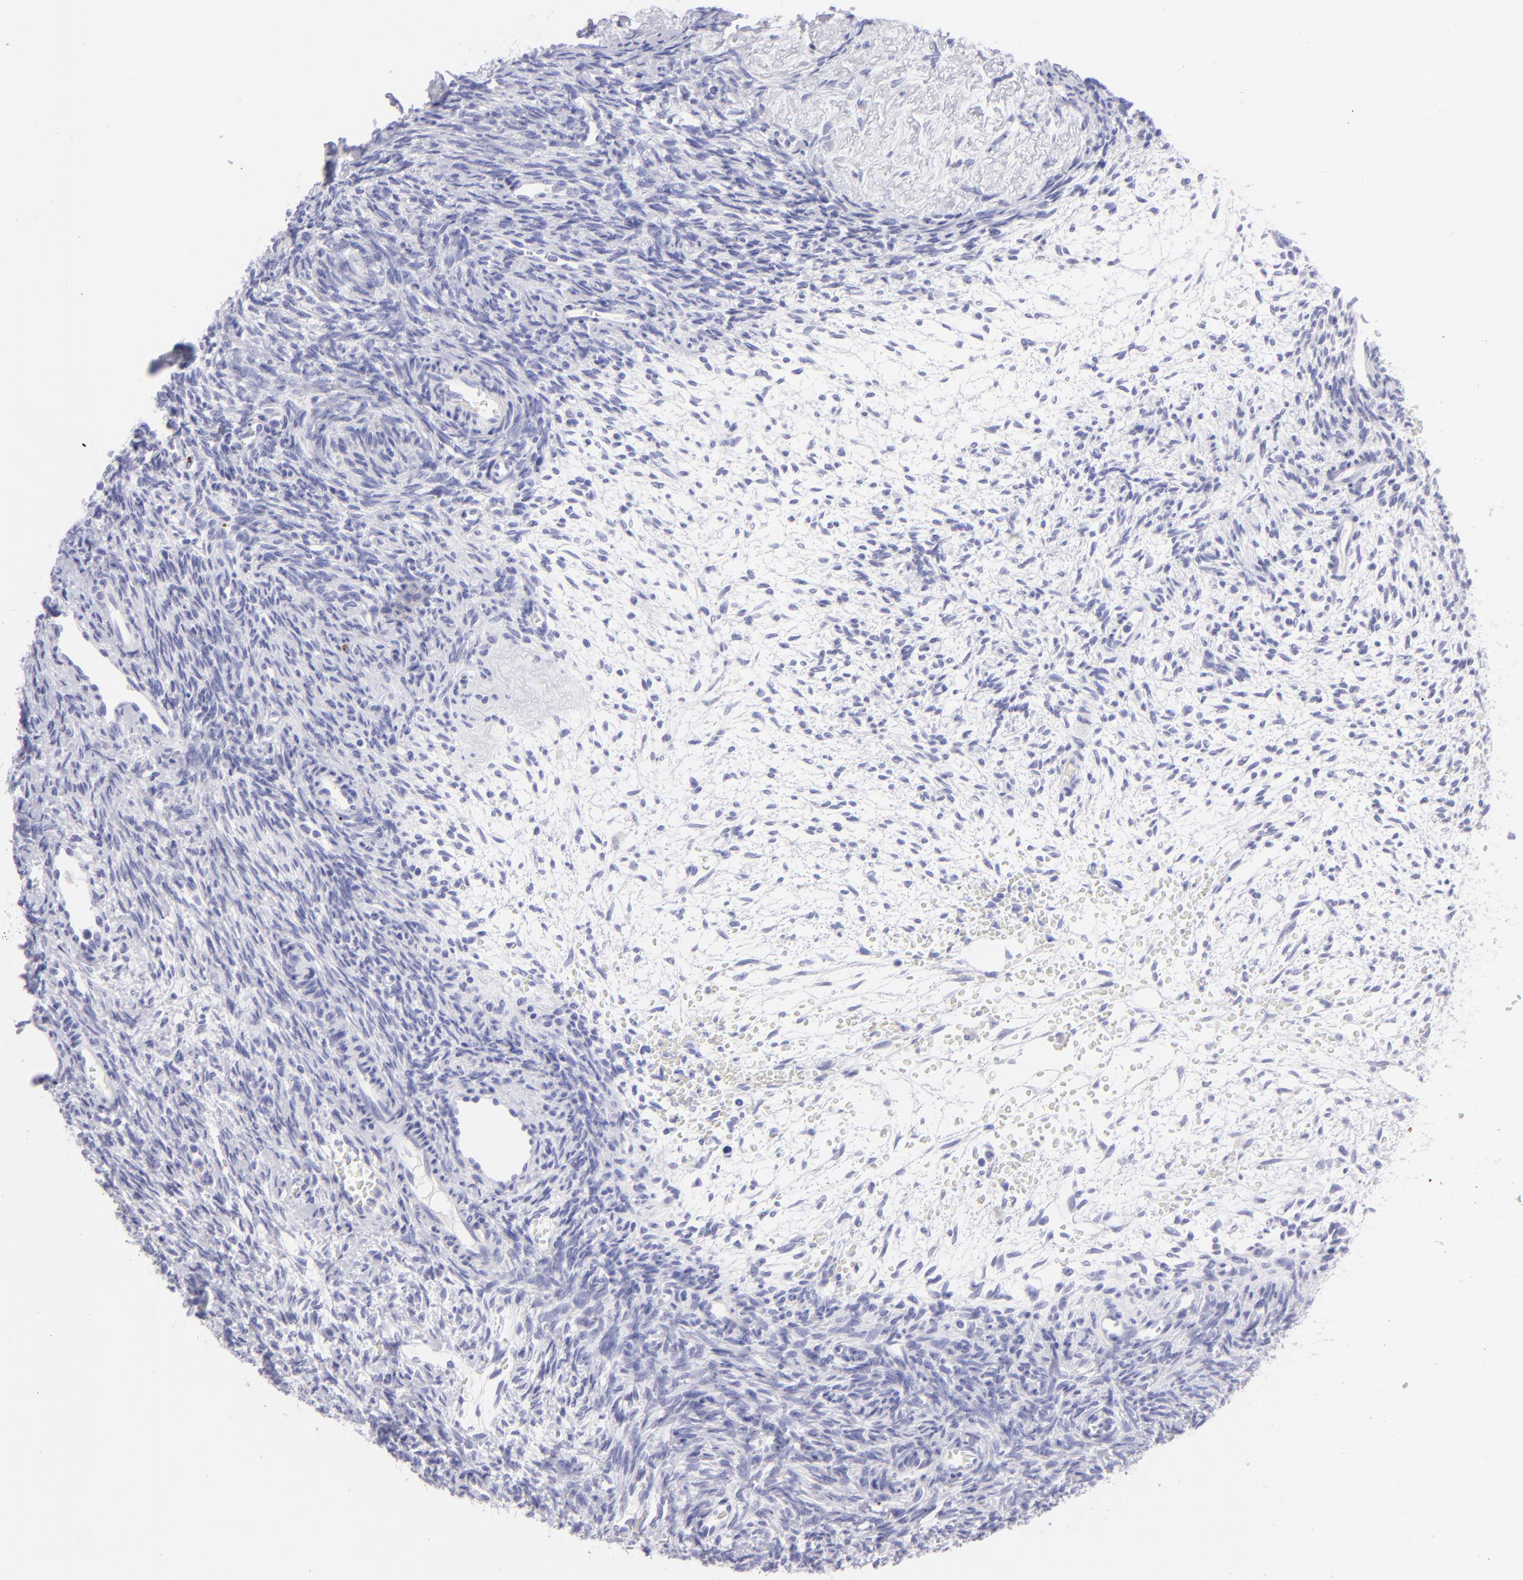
{"staining": {"intensity": "negative", "quantity": "none", "location": "none"}, "tissue": "ovary", "cell_type": "Follicle cells", "image_type": "normal", "snomed": [{"axis": "morphology", "description": "Normal tissue, NOS"}, {"axis": "topography", "description": "Ovary"}], "caption": "An IHC histopathology image of unremarkable ovary is shown. There is no staining in follicle cells of ovary. (DAB immunohistochemistry (IHC) visualized using brightfield microscopy, high magnification).", "gene": "SLC1A2", "patient": {"sex": "female", "age": 39}}